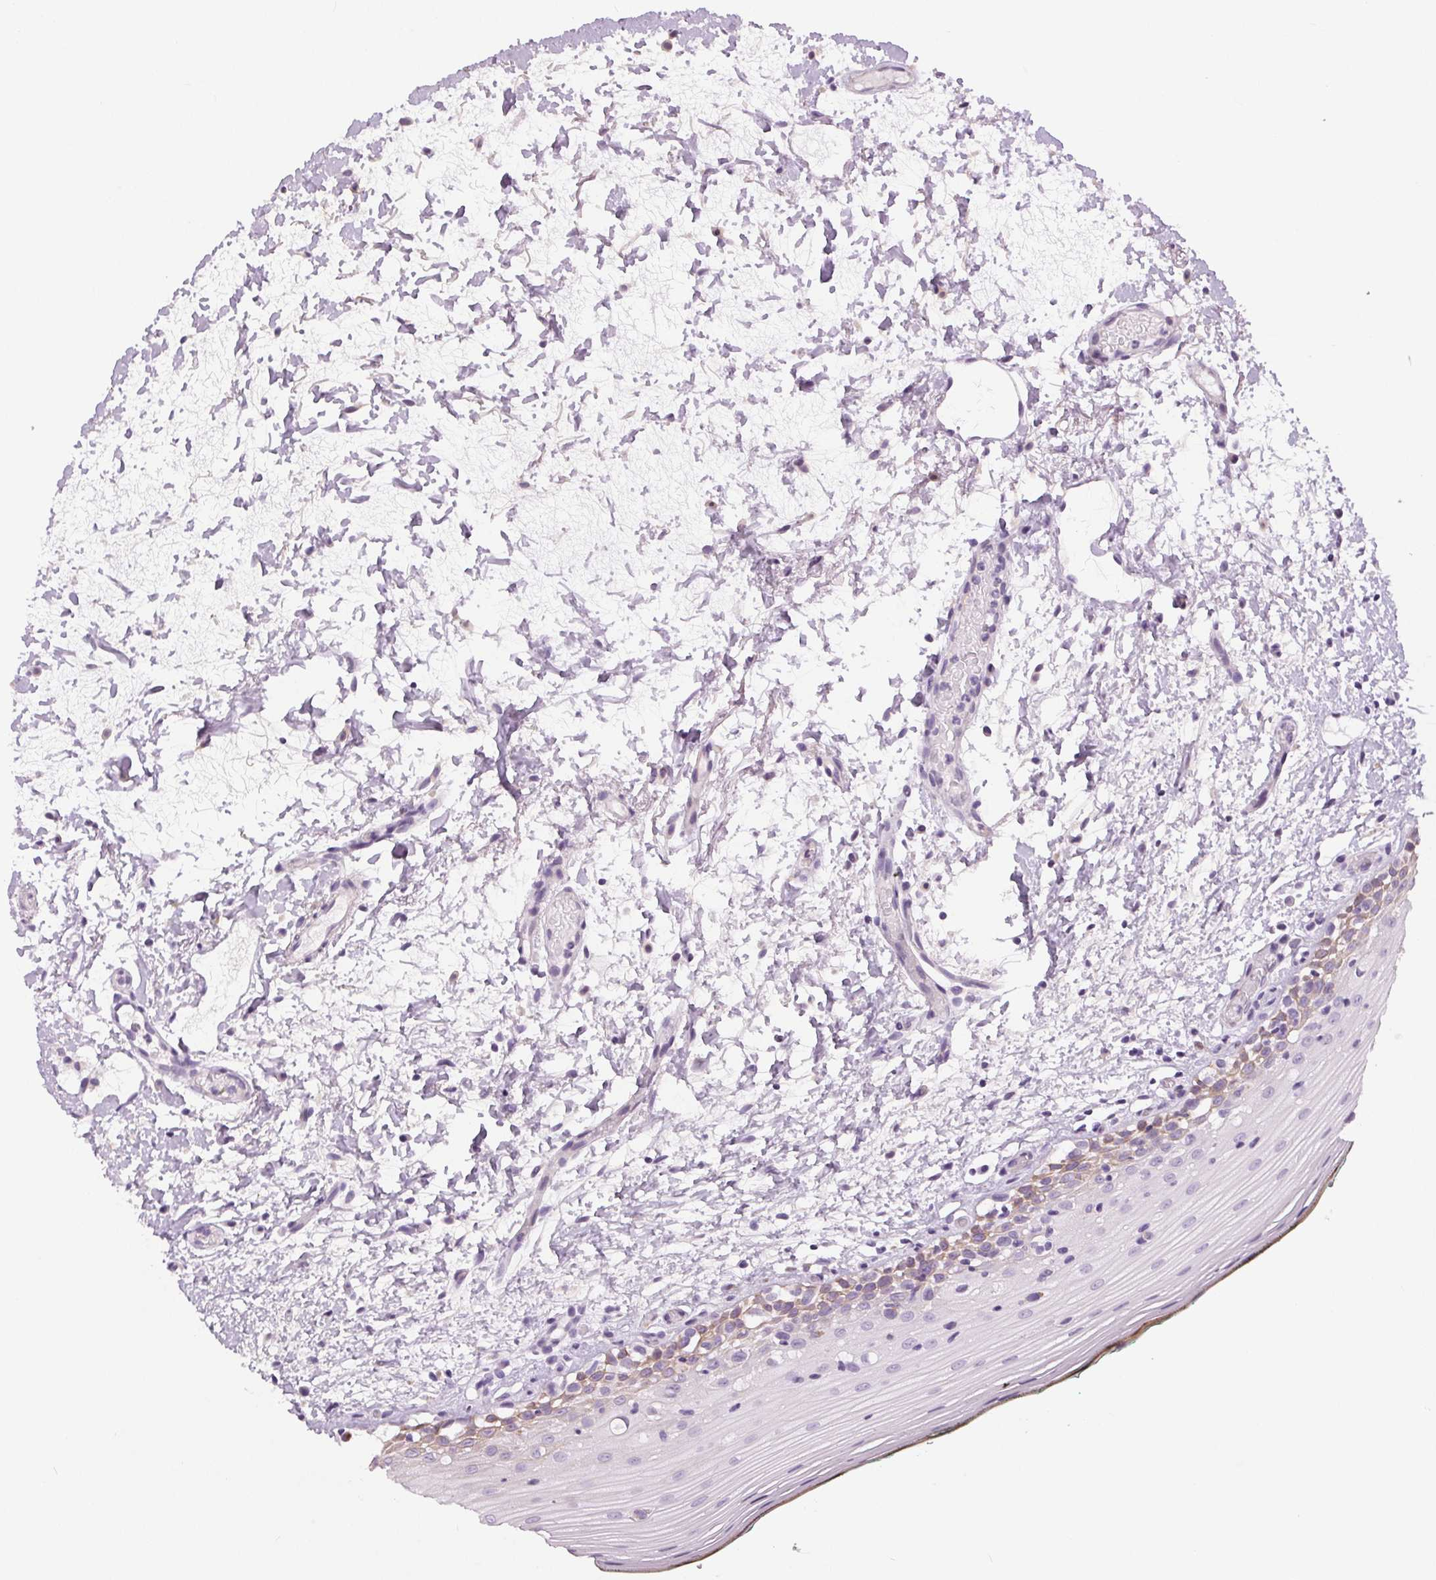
{"staining": {"intensity": "weak", "quantity": "<25%", "location": "cytoplasmic/membranous"}, "tissue": "oral mucosa", "cell_type": "Squamous epithelial cells", "image_type": "normal", "snomed": [{"axis": "morphology", "description": "Normal tissue, NOS"}, {"axis": "topography", "description": "Oral tissue"}], "caption": "Micrograph shows no protein expression in squamous epithelial cells of unremarkable oral mucosa. (DAB (3,3'-diaminobenzidine) IHC visualized using brightfield microscopy, high magnification).", "gene": "MISP", "patient": {"sex": "female", "age": 83}}